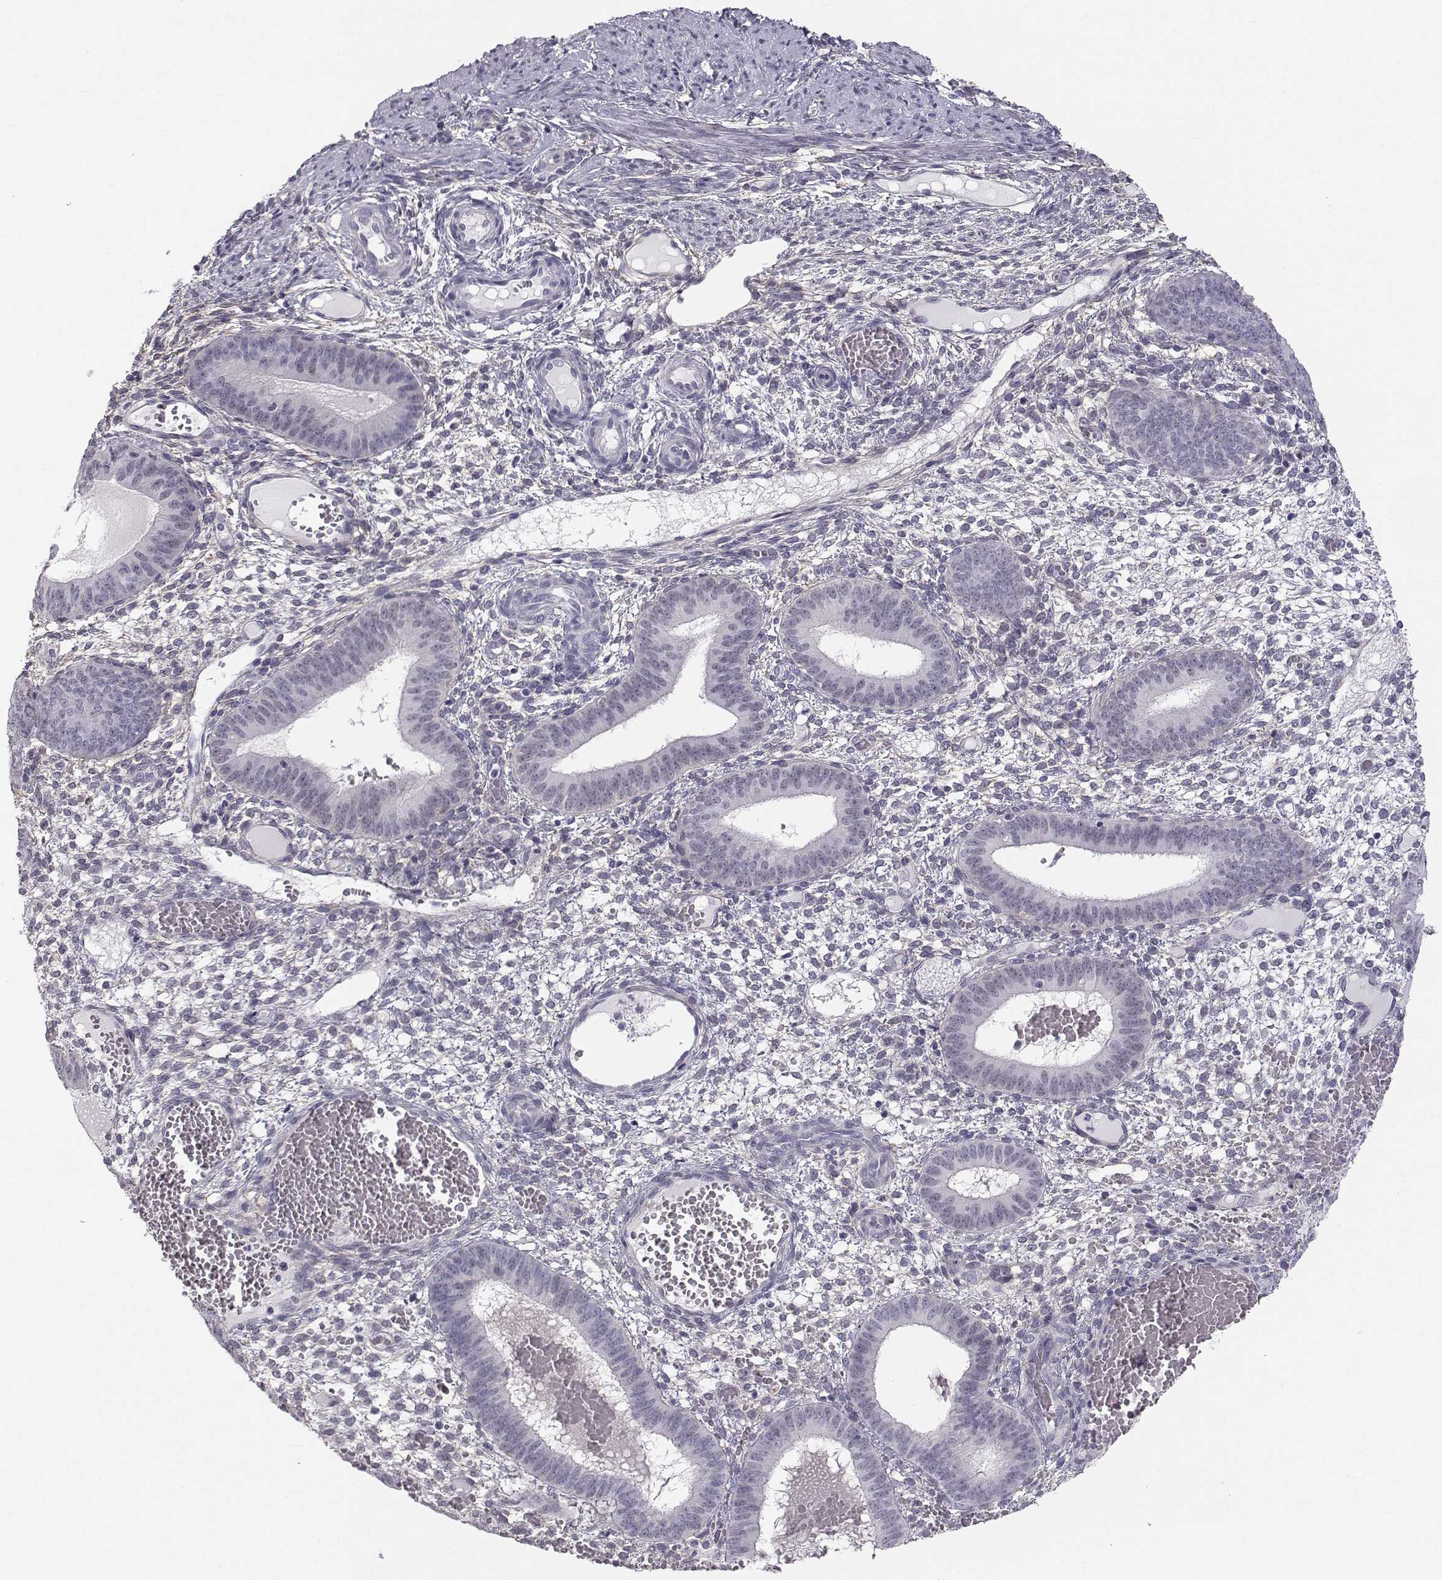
{"staining": {"intensity": "negative", "quantity": "none", "location": "none"}, "tissue": "endometrium", "cell_type": "Cells in endometrial stroma", "image_type": "normal", "snomed": [{"axis": "morphology", "description": "Normal tissue, NOS"}, {"axis": "topography", "description": "Endometrium"}], "caption": "A photomicrograph of human endometrium is negative for staining in cells in endometrial stroma. (Immunohistochemistry (ihc), brightfield microscopy, high magnification).", "gene": "SPDYE4", "patient": {"sex": "female", "age": 42}}